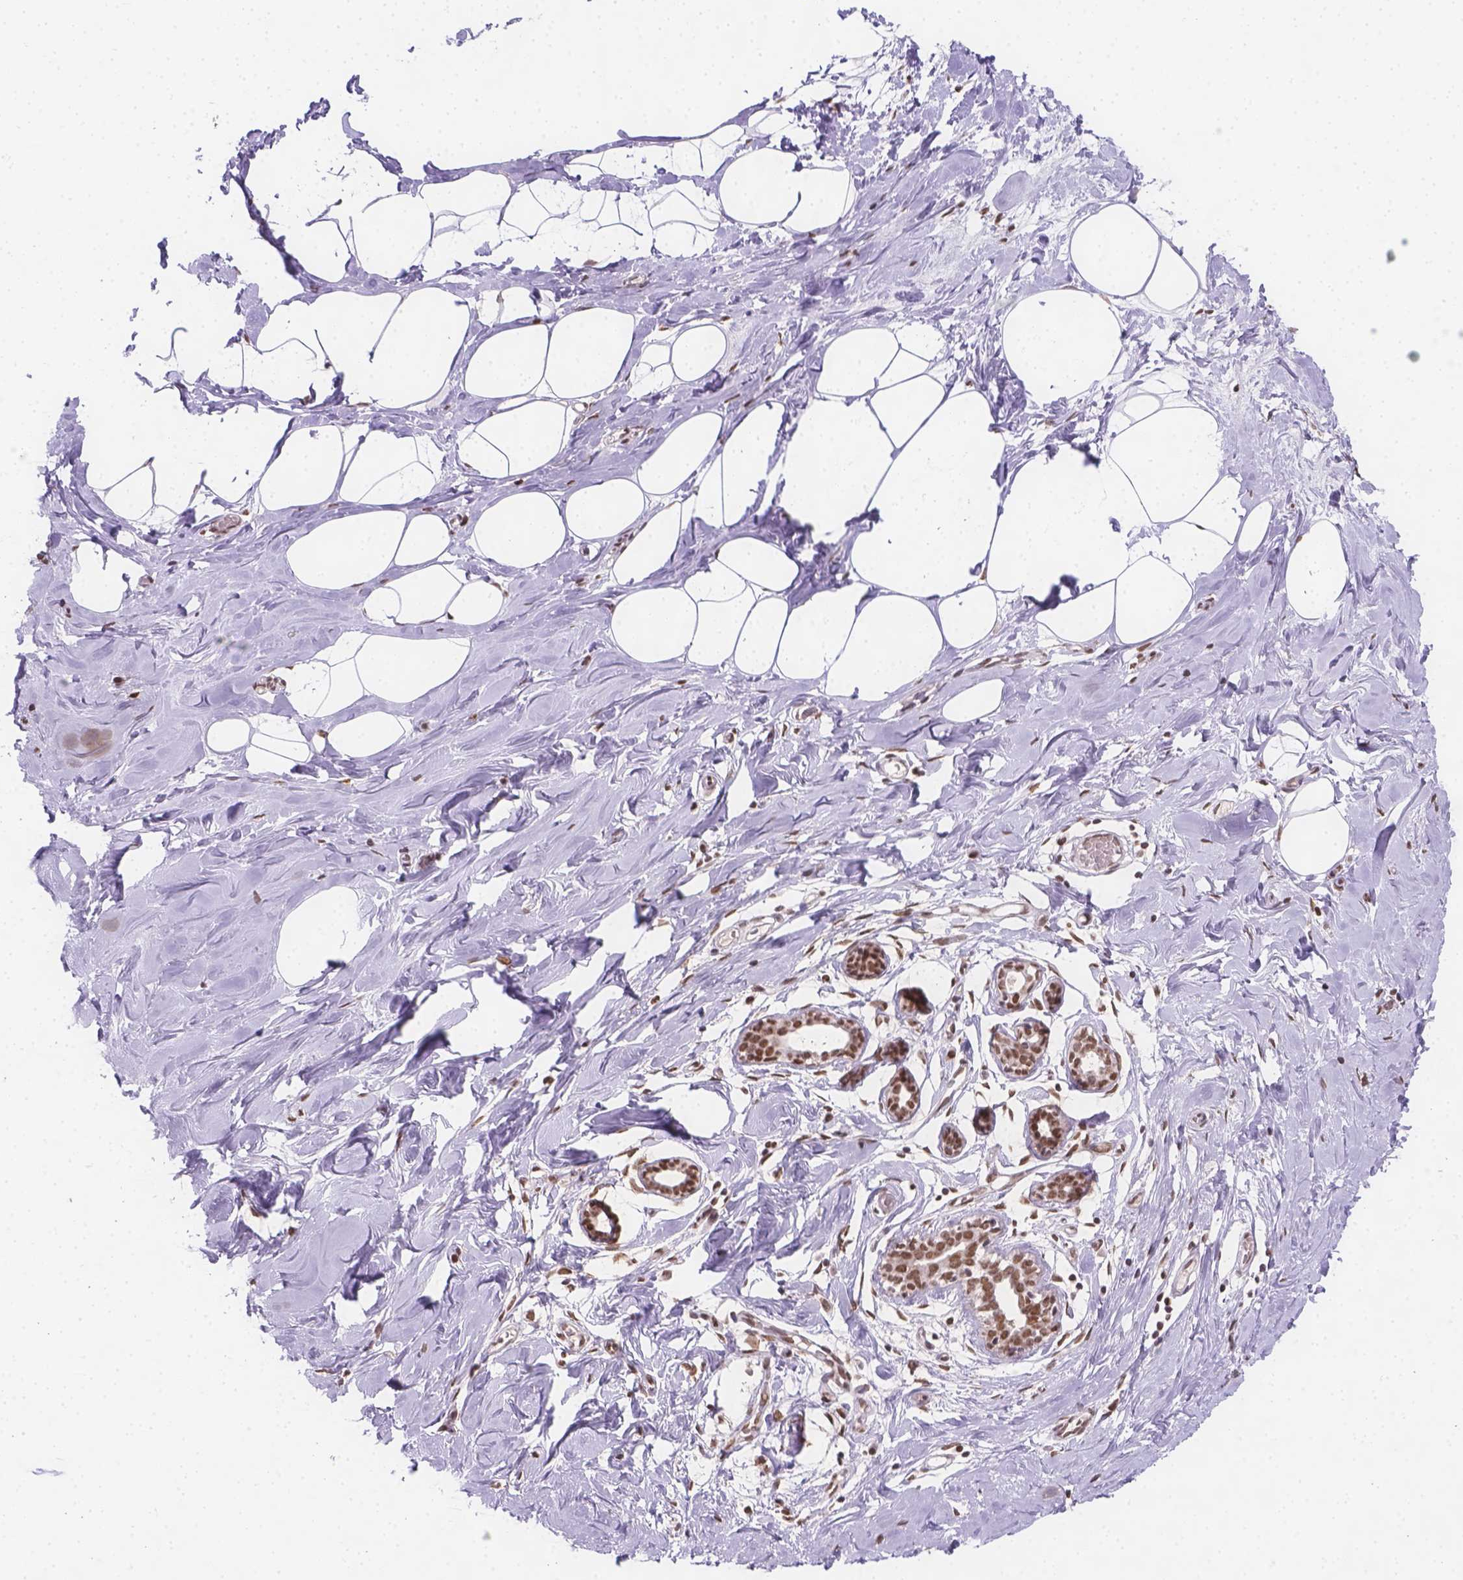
{"staining": {"intensity": "moderate", "quantity": ">75%", "location": "nuclear"}, "tissue": "breast", "cell_type": "Adipocytes", "image_type": "normal", "snomed": [{"axis": "morphology", "description": "Normal tissue, NOS"}, {"axis": "topography", "description": "Breast"}], "caption": "Immunohistochemistry (IHC) micrograph of normal breast: breast stained using IHC shows medium levels of moderate protein expression localized specifically in the nuclear of adipocytes, appearing as a nuclear brown color.", "gene": "FANCE", "patient": {"sex": "female", "age": 27}}